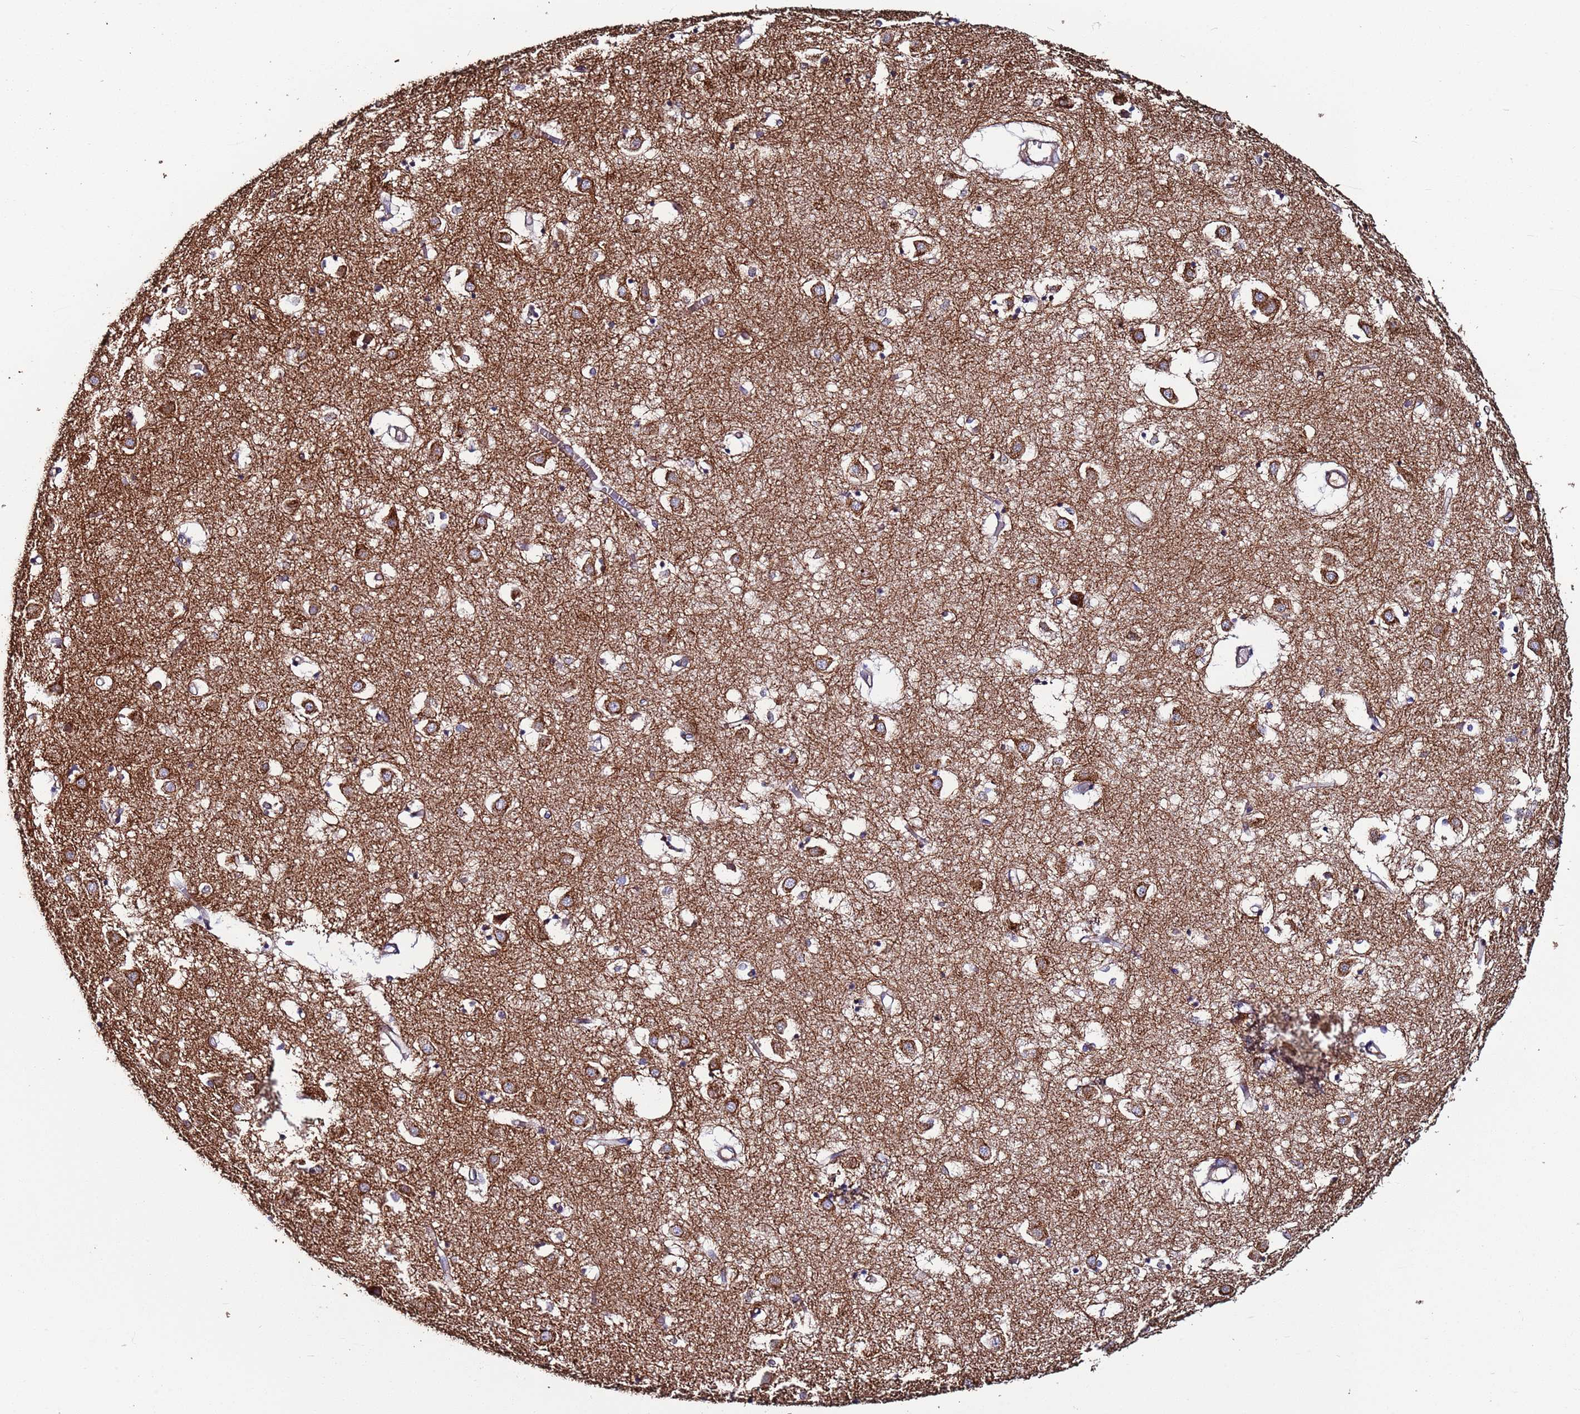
{"staining": {"intensity": "moderate", "quantity": ">75%", "location": "cytoplasmic/membranous"}, "tissue": "caudate", "cell_type": "Glial cells", "image_type": "normal", "snomed": [{"axis": "morphology", "description": "Normal tissue, NOS"}, {"axis": "topography", "description": "Lateral ventricle wall"}], "caption": "Caudate stained for a protein (brown) displays moderate cytoplasmic/membranous positive expression in approximately >75% of glial cells.", "gene": "ZBTB39", "patient": {"sex": "male", "age": 70}}